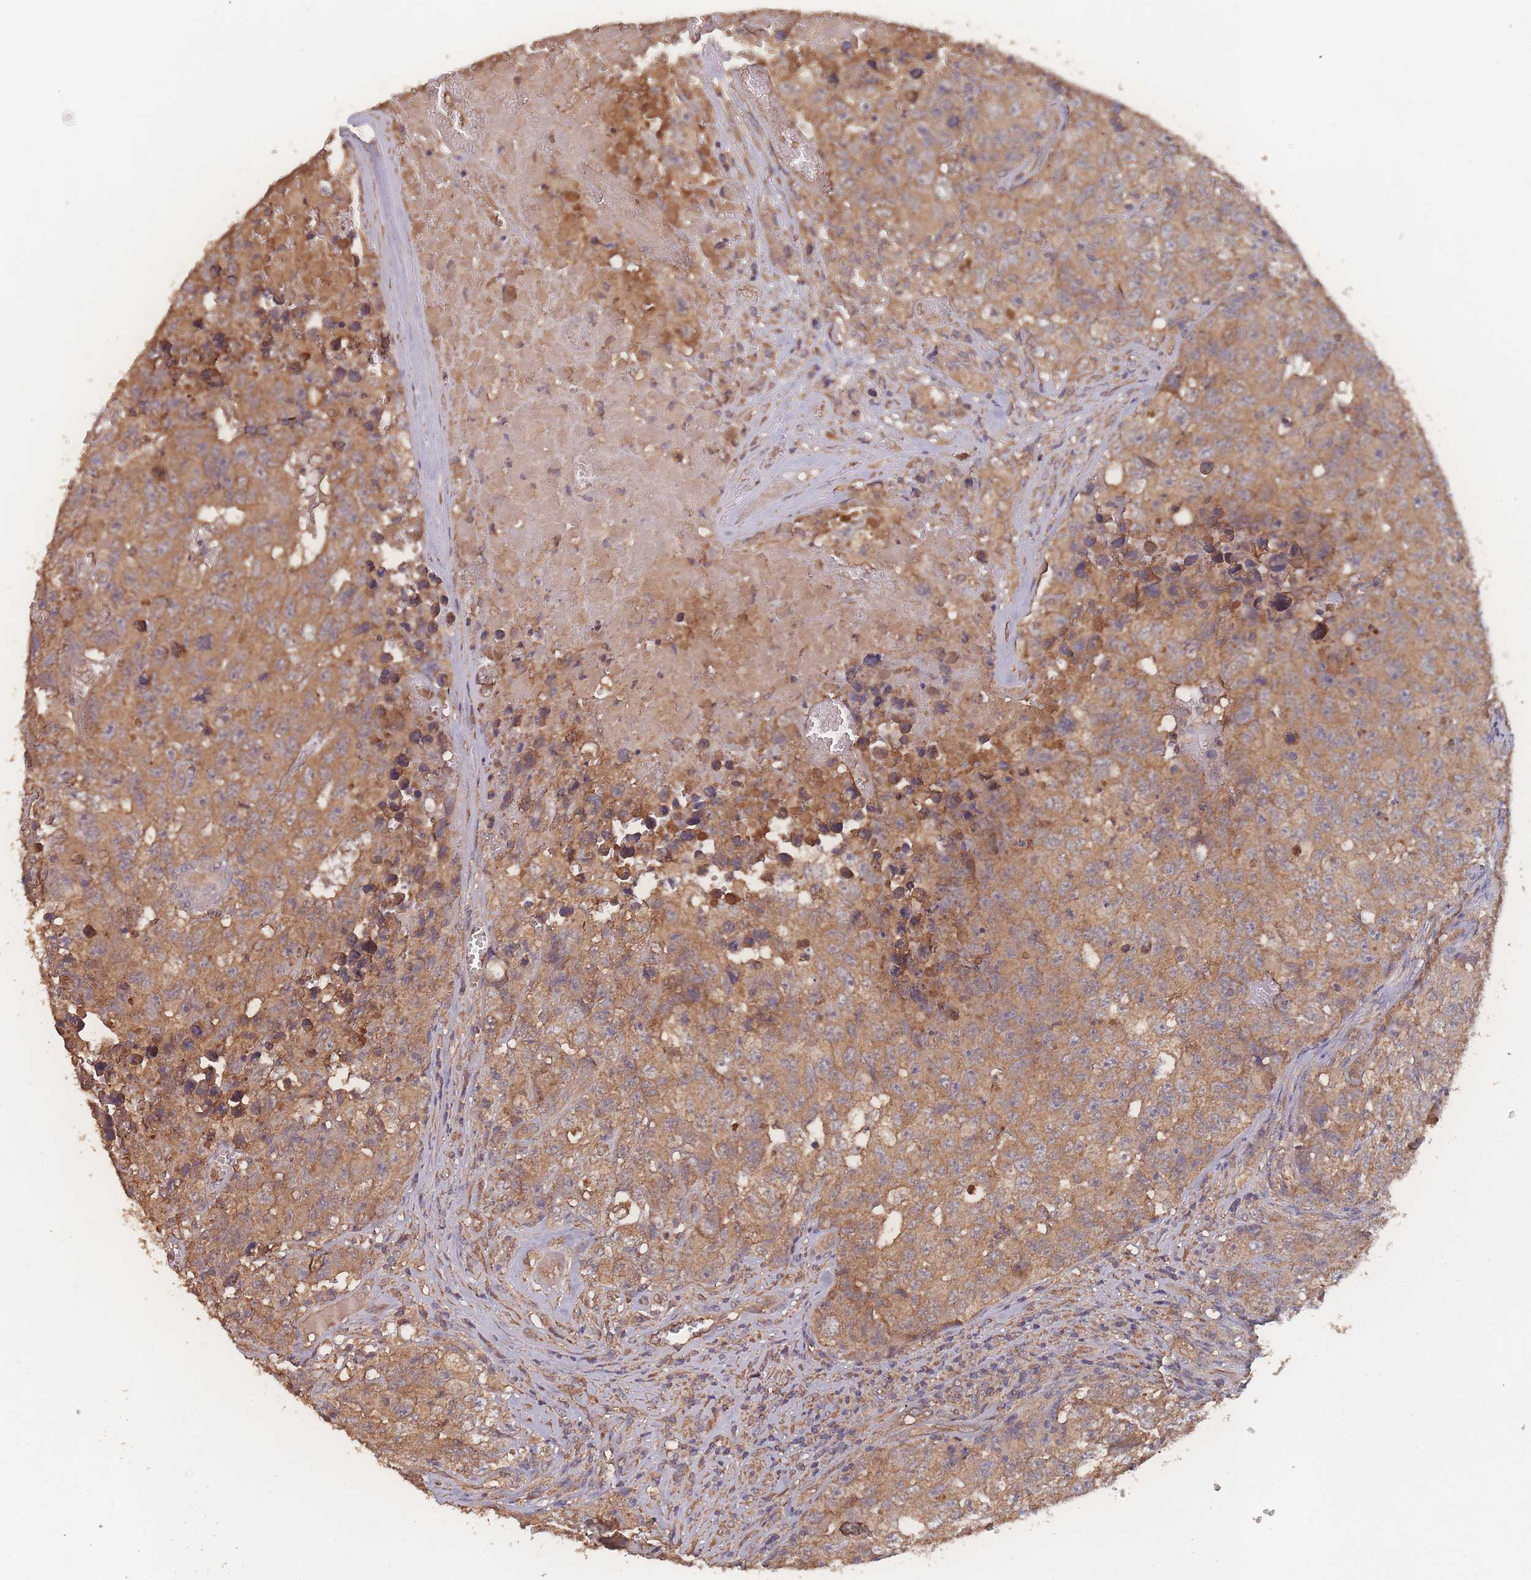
{"staining": {"intensity": "moderate", "quantity": ">75%", "location": "cytoplasmic/membranous"}, "tissue": "testis cancer", "cell_type": "Tumor cells", "image_type": "cancer", "snomed": [{"axis": "morphology", "description": "Carcinoma, Embryonal, NOS"}, {"axis": "topography", "description": "Testis"}], "caption": "This is an image of immunohistochemistry (IHC) staining of testis embryonal carcinoma, which shows moderate expression in the cytoplasmic/membranous of tumor cells.", "gene": "ATXN10", "patient": {"sex": "male", "age": 31}}